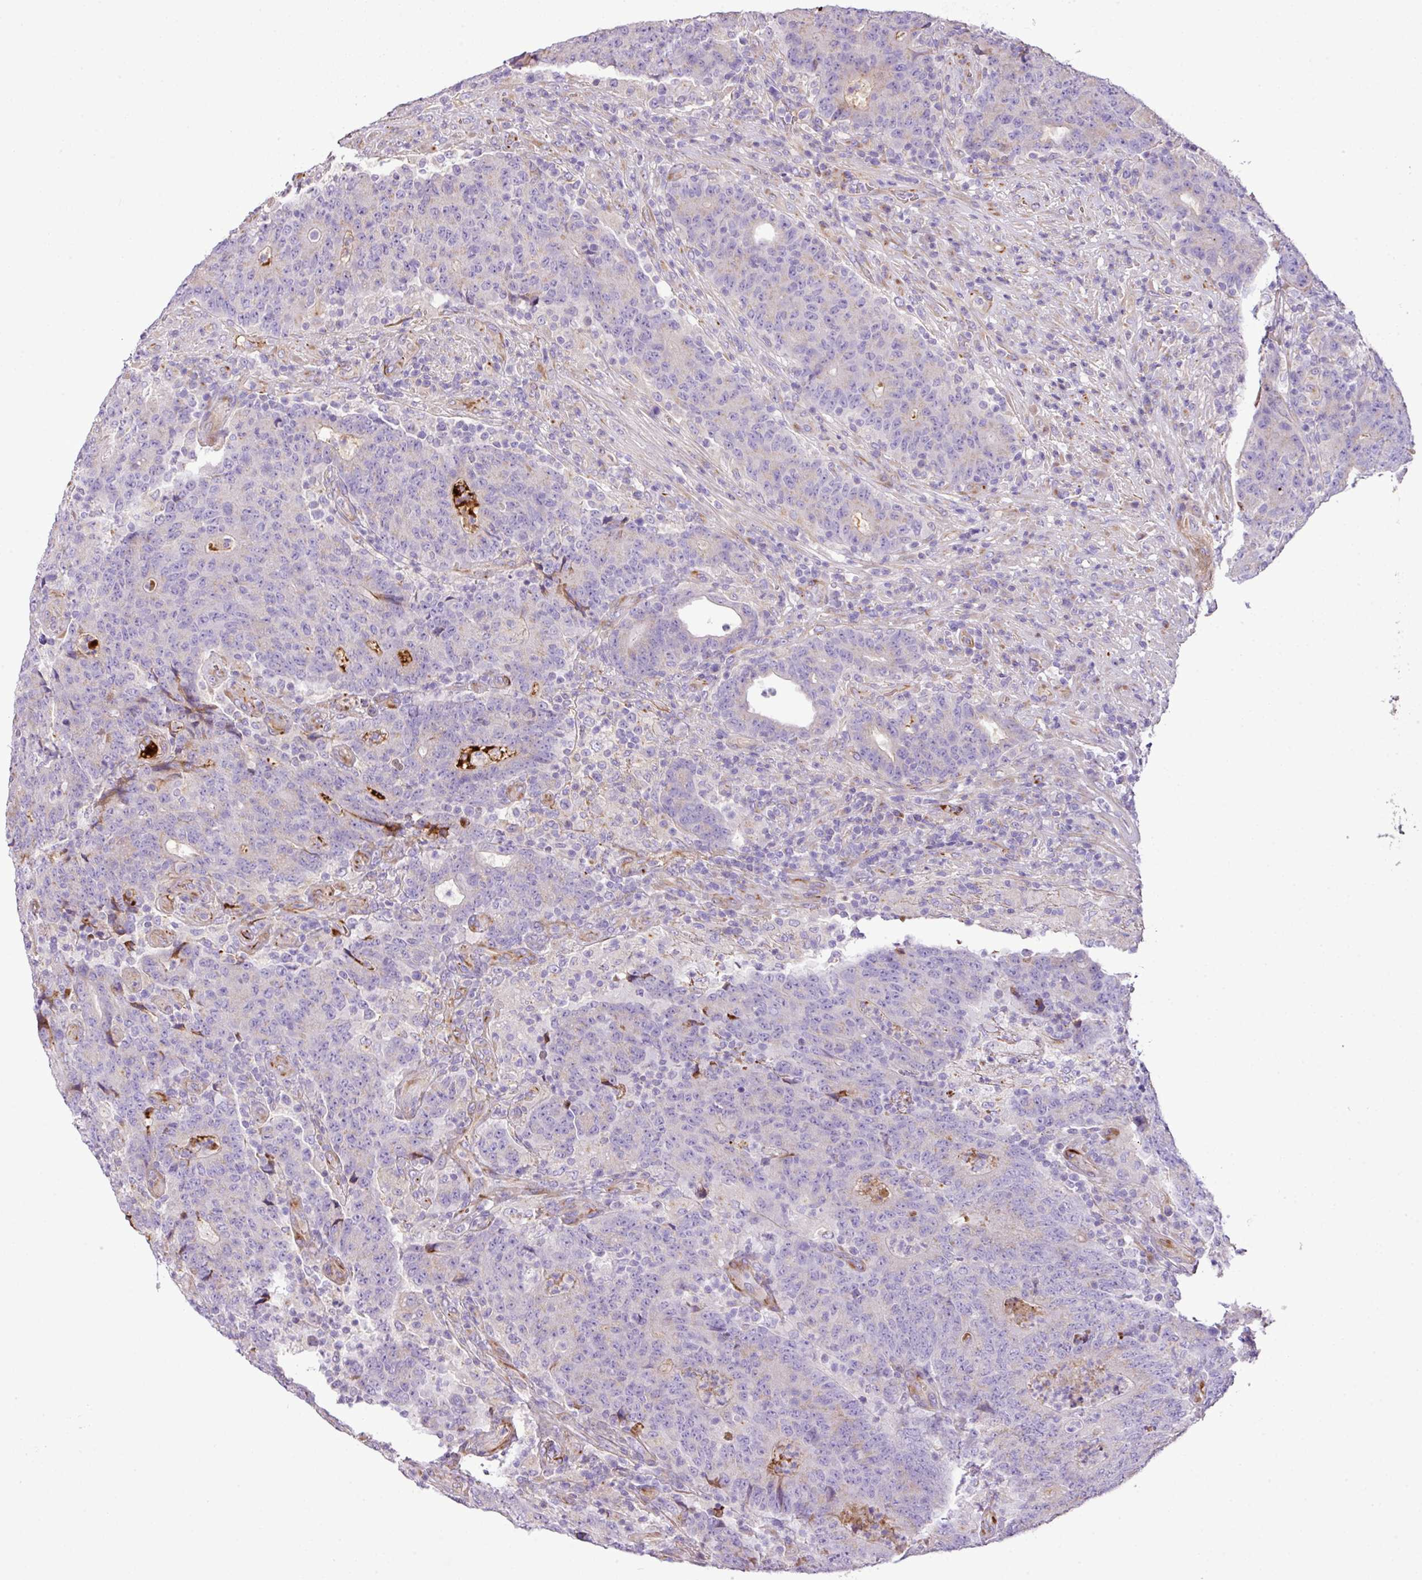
{"staining": {"intensity": "weak", "quantity": "<25%", "location": "cytoplasmic/membranous"}, "tissue": "colorectal cancer", "cell_type": "Tumor cells", "image_type": "cancer", "snomed": [{"axis": "morphology", "description": "Adenocarcinoma, NOS"}, {"axis": "topography", "description": "Colon"}], "caption": "This is an immunohistochemistry micrograph of colorectal cancer. There is no expression in tumor cells.", "gene": "CTXN2", "patient": {"sex": "female", "age": 75}}